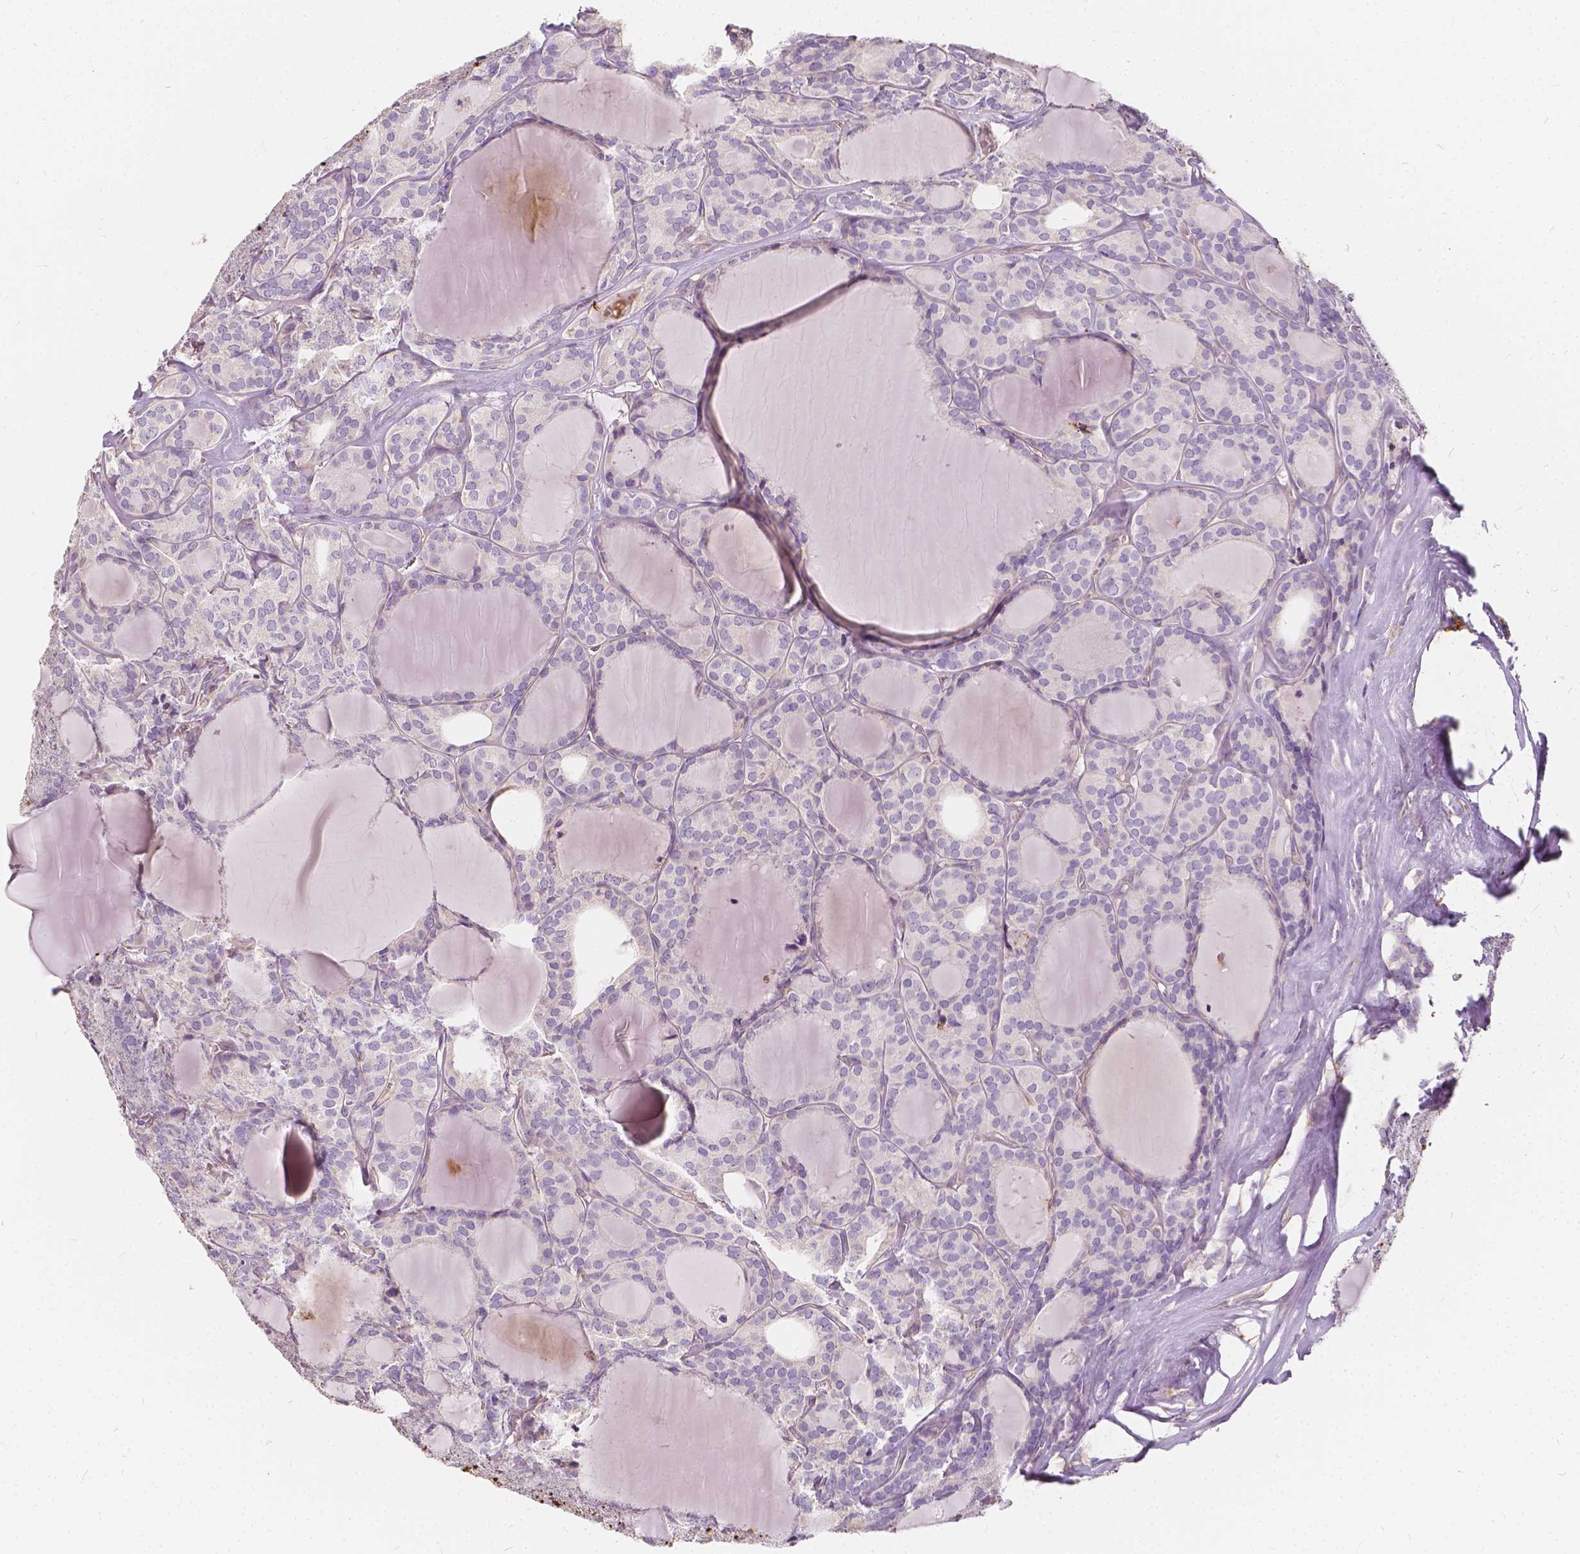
{"staining": {"intensity": "negative", "quantity": "none", "location": "none"}, "tissue": "thyroid cancer", "cell_type": "Tumor cells", "image_type": "cancer", "snomed": [{"axis": "morphology", "description": "Follicular adenoma carcinoma, NOS"}, {"axis": "topography", "description": "Thyroid gland"}], "caption": "Immunohistochemistry (IHC) photomicrograph of neoplastic tissue: human thyroid cancer (follicular adenoma carcinoma) stained with DAB demonstrates no significant protein staining in tumor cells.", "gene": "KIAA0513", "patient": {"sex": "male", "age": 74}}